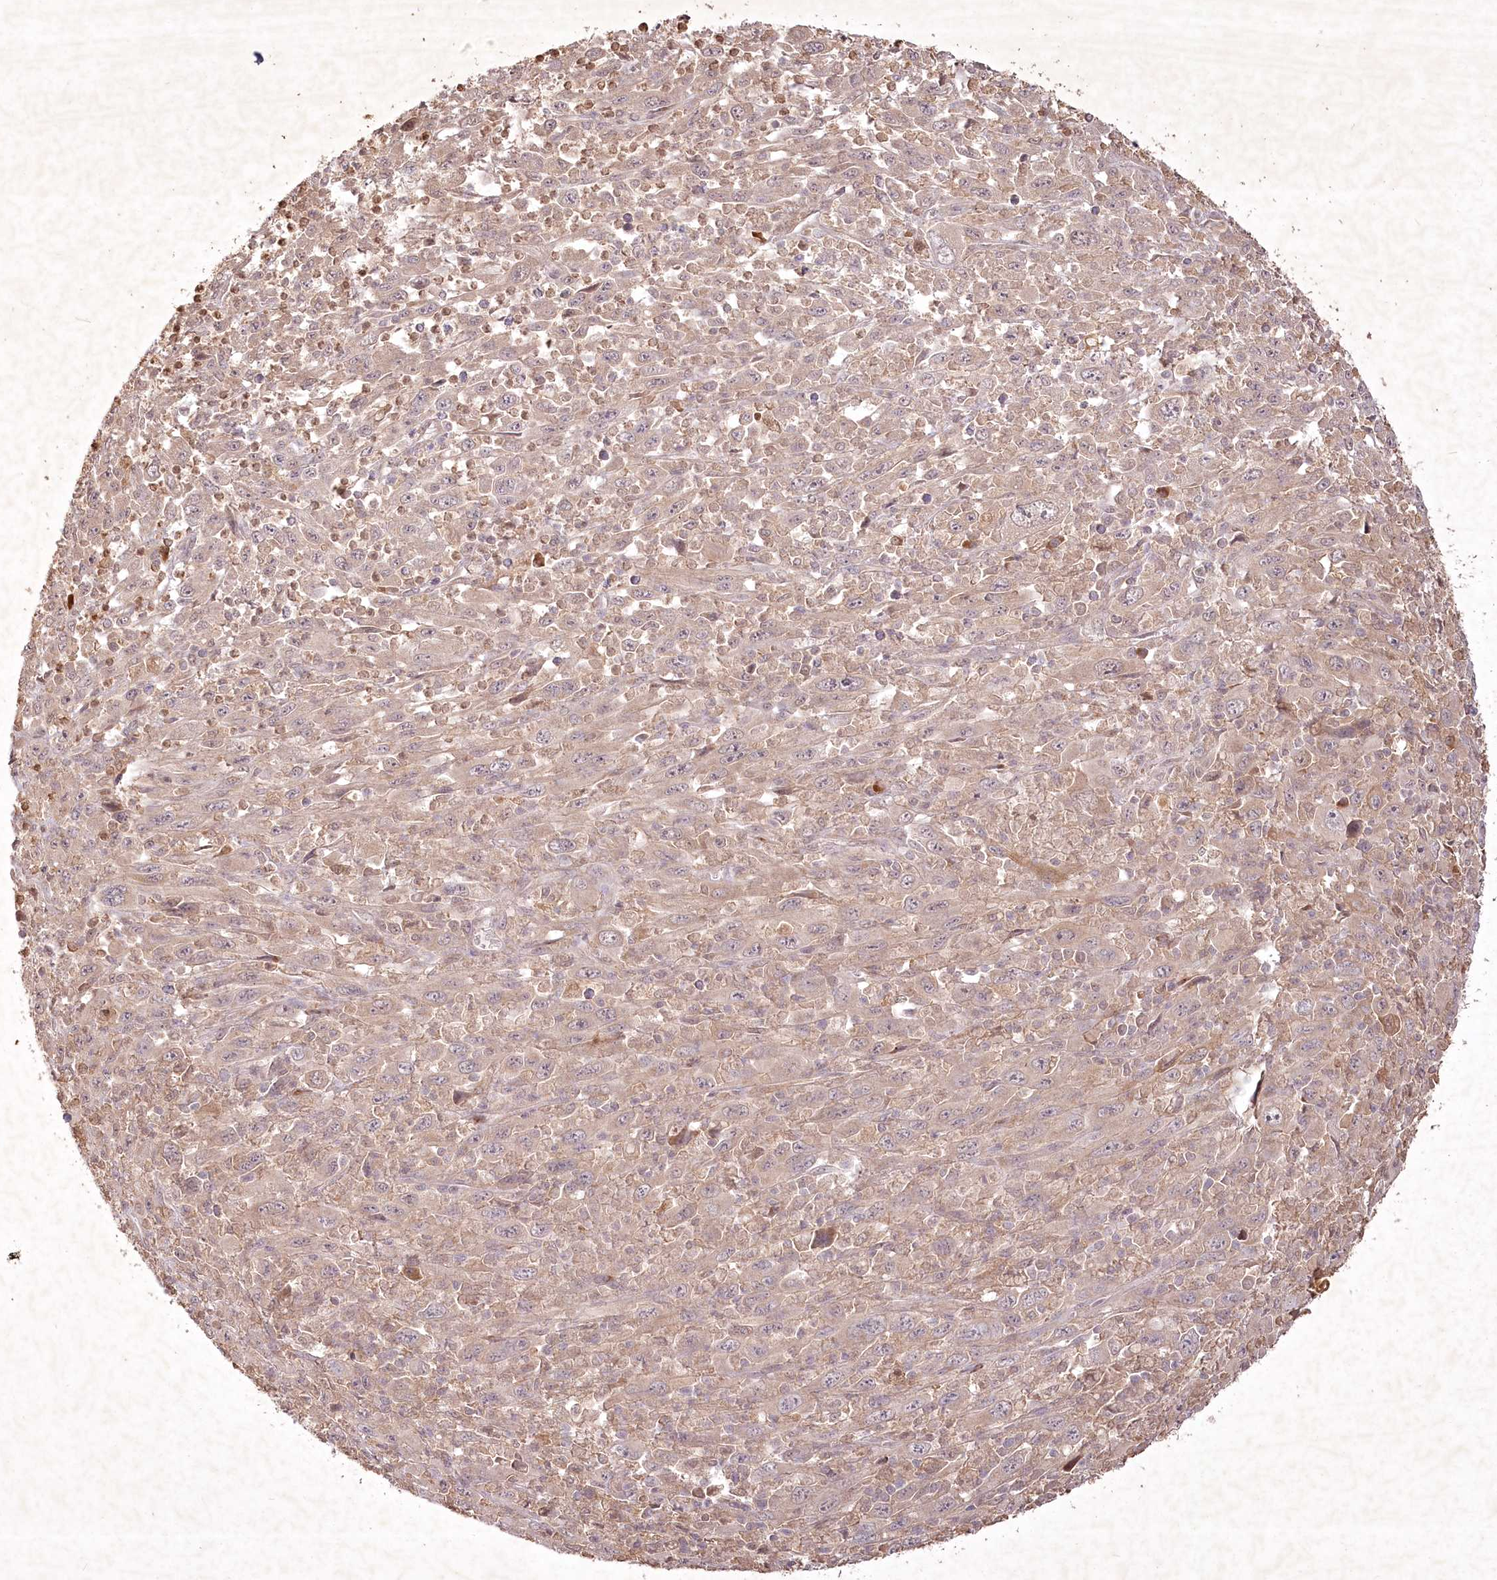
{"staining": {"intensity": "weak", "quantity": ">75%", "location": "cytoplasmic/membranous"}, "tissue": "melanoma", "cell_type": "Tumor cells", "image_type": "cancer", "snomed": [{"axis": "morphology", "description": "Malignant melanoma, Metastatic site"}, {"axis": "topography", "description": "Skin"}], "caption": "A brown stain highlights weak cytoplasmic/membranous expression of a protein in melanoma tumor cells.", "gene": "IRAK1BP1", "patient": {"sex": "female", "age": 56}}